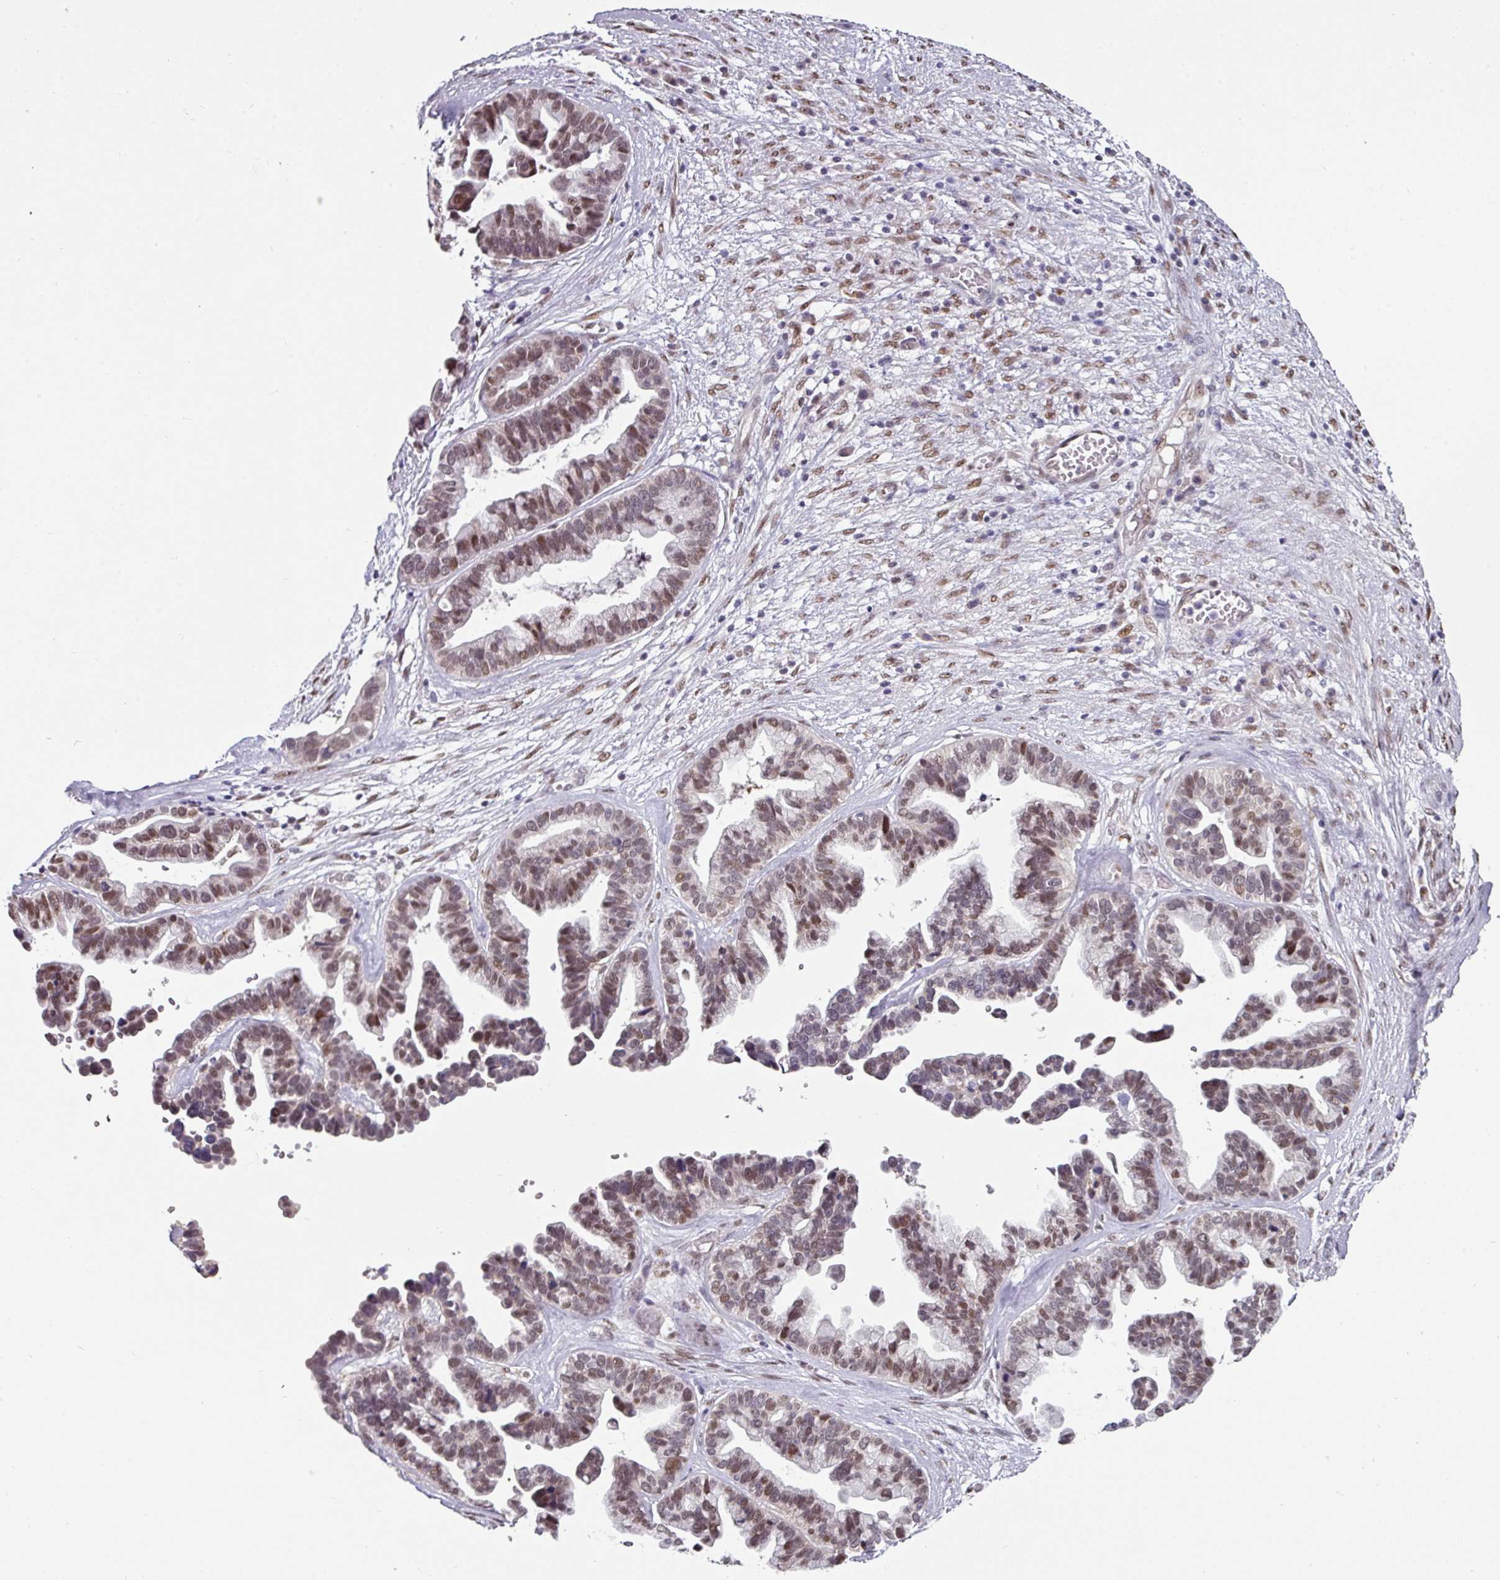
{"staining": {"intensity": "moderate", "quantity": ">75%", "location": "nuclear"}, "tissue": "ovarian cancer", "cell_type": "Tumor cells", "image_type": "cancer", "snomed": [{"axis": "morphology", "description": "Cystadenocarcinoma, serous, NOS"}, {"axis": "topography", "description": "Ovary"}], "caption": "There is medium levels of moderate nuclear expression in tumor cells of ovarian cancer, as demonstrated by immunohistochemical staining (brown color).", "gene": "SWSAP1", "patient": {"sex": "female", "age": 56}}